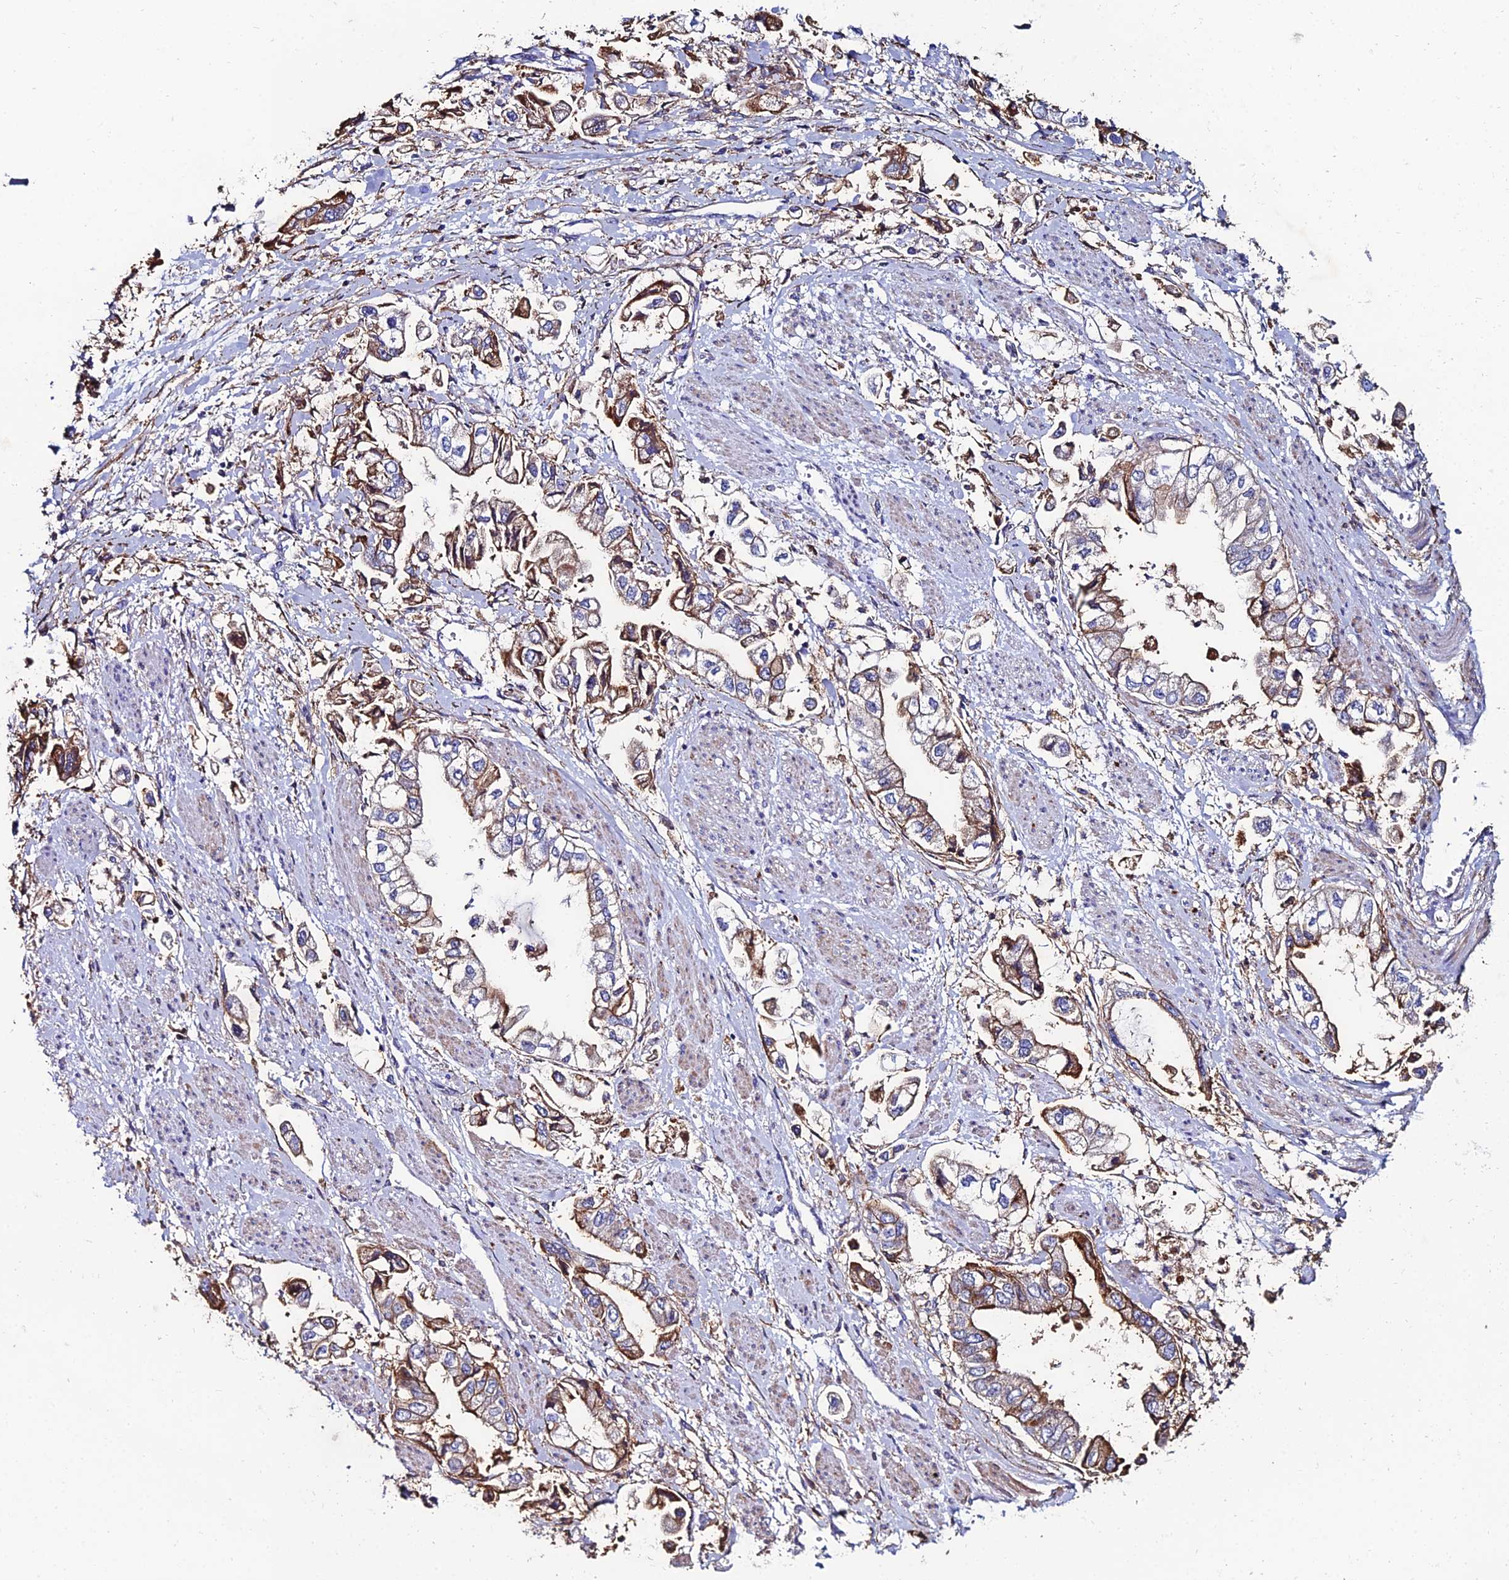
{"staining": {"intensity": "strong", "quantity": "25%-75%", "location": "cytoplasmic/membranous"}, "tissue": "stomach cancer", "cell_type": "Tumor cells", "image_type": "cancer", "snomed": [{"axis": "morphology", "description": "Adenocarcinoma, NOS"}, {"axis": "topography", "description": "Stomach"}], "caption": "The photomicrograph reveals a brown stain indicating the presence of a protein in the cytoplasmic/membranous of tumor cells in stomach adenocarcinoma. Immunohistochemistry (ihc) stains the protein of interest in brown and the nuclei are stained blue.", "gene": "C6", "patient": {"sex": "male", "age": 62}}